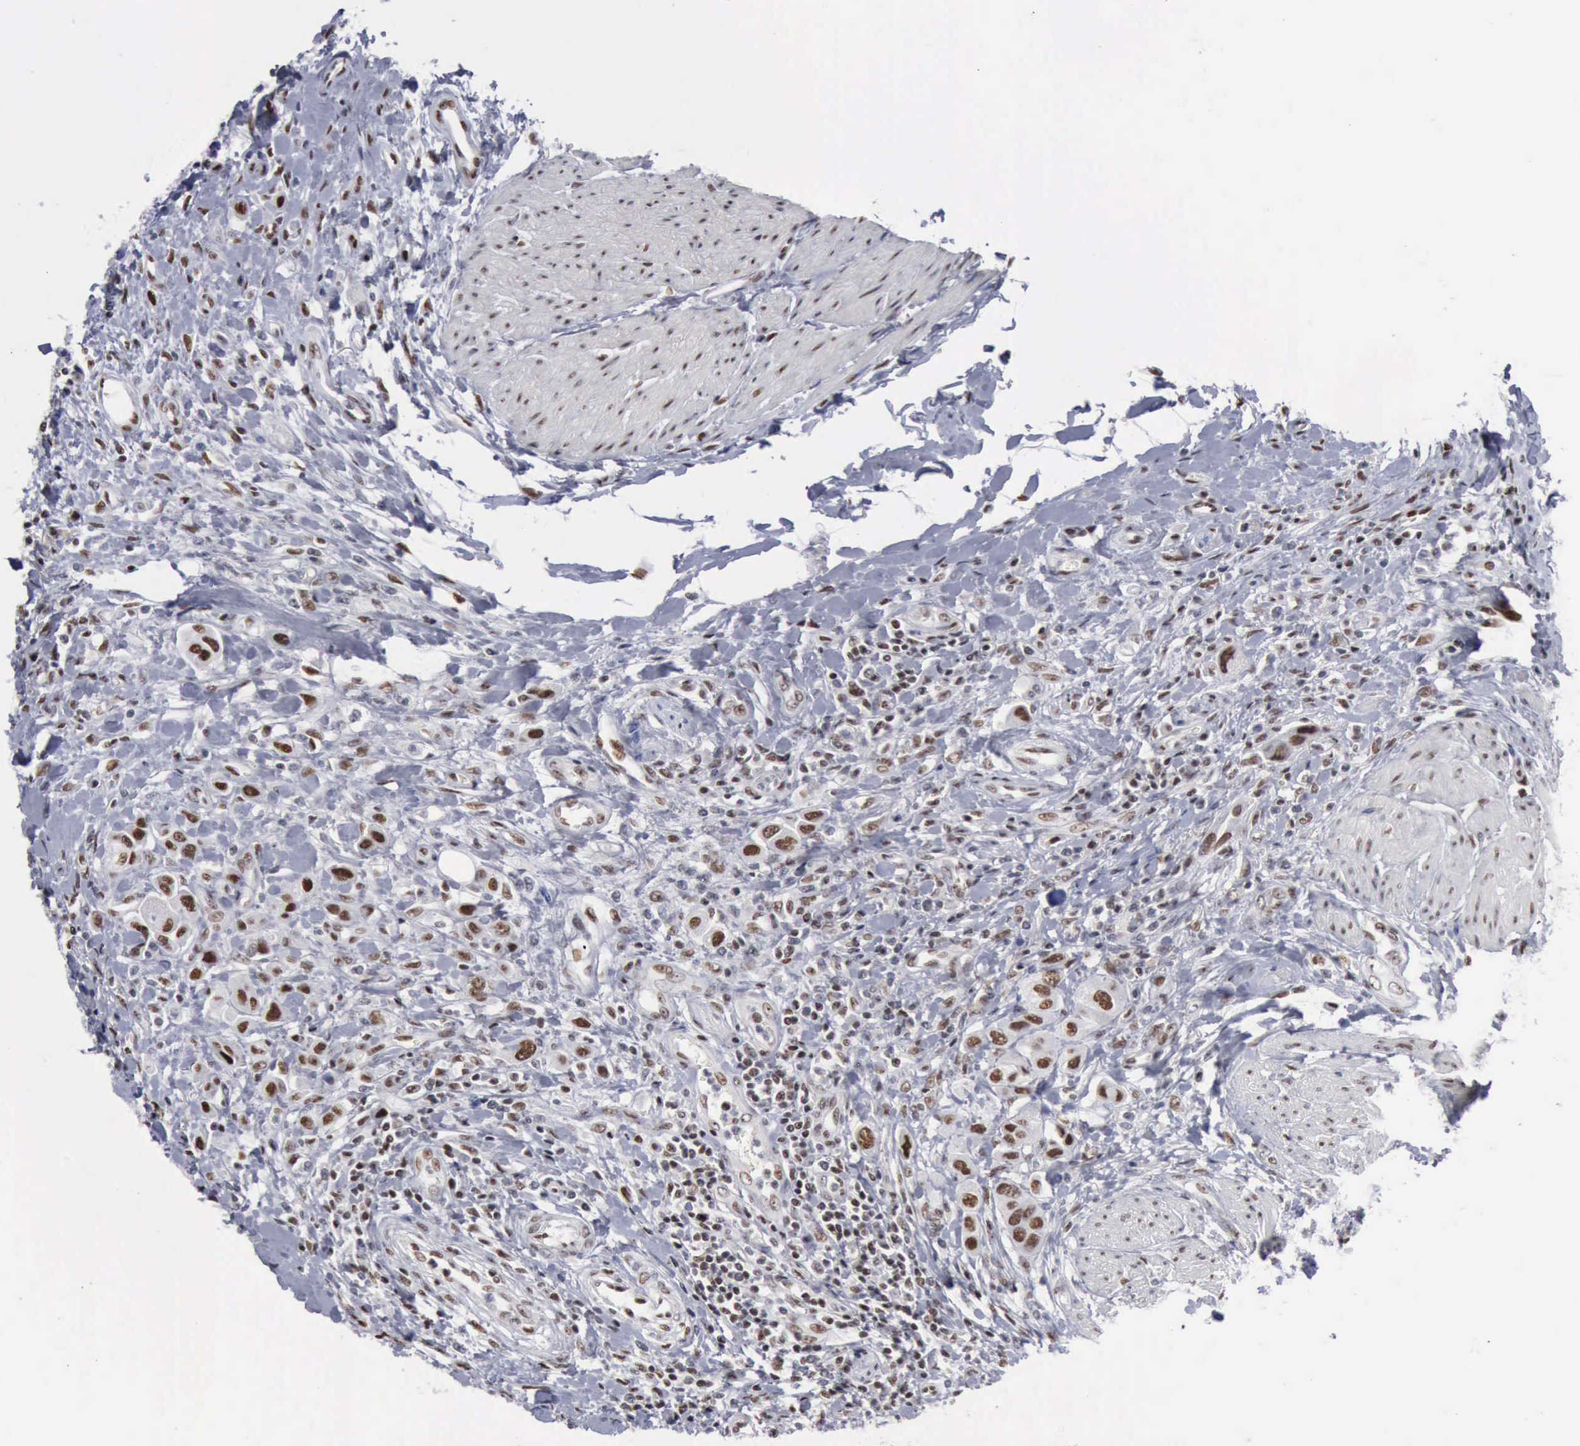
{"staining": {"intensity": "strong", "quantity": "25%-75%", "location": "nuclear"}, "tissue": "urothelial cancer", "cell_type": "Tumor cells", "image_type": "cancer", "snomed": [{"axis": "morphology", "description": "Urothelial carcinoma, High grade"}, {"axis": "topography", "description": "Urinary bladder"}], "caption": "This is a photomicrograph of immunohistochemistry (IHC) staining of urothelial cancer, which shows strong staining in the nuclear of tumor cells.", "gene": "KIAA0586", "patient": {"sex": "male", "age": 50}}